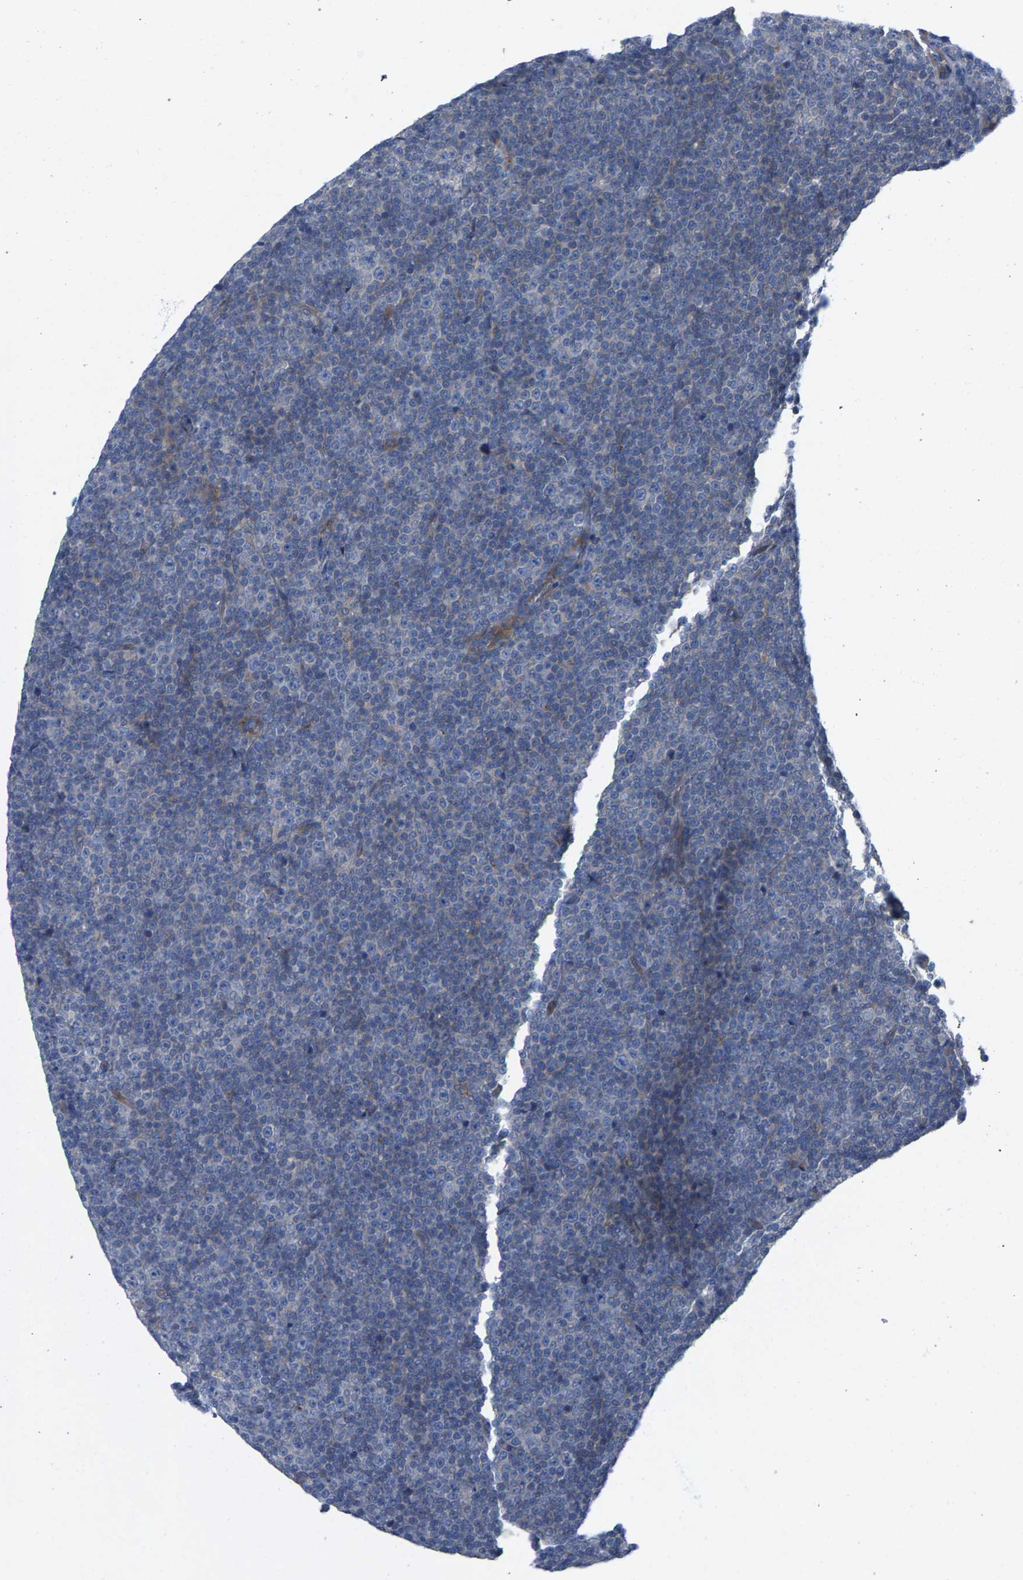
{"staining": {"intensity": "negative", "quantity": "none", "location": "none"}, "tissue": "lymphoma", "cell_type": "Tumor cells", "image_type": "cancer", "snomed": [{"axis": "morphology", "description": "Malignant lymphoma, non-Hodgkin's type, Low grade"}, {"axis": "topography", "description": "Lymph node"}], "caption": "An image of human lymphoma is negative for staining in tumor cells. Brightfield microscopy of immunohistochemistry (IHC) stained with DAB (3,3'-diaminobenzidine) (brown) and hematoxylin (blue), captured at high magnification.", "gene": "MAMDC2", "patient": {"sex": "female", "age": 67}}